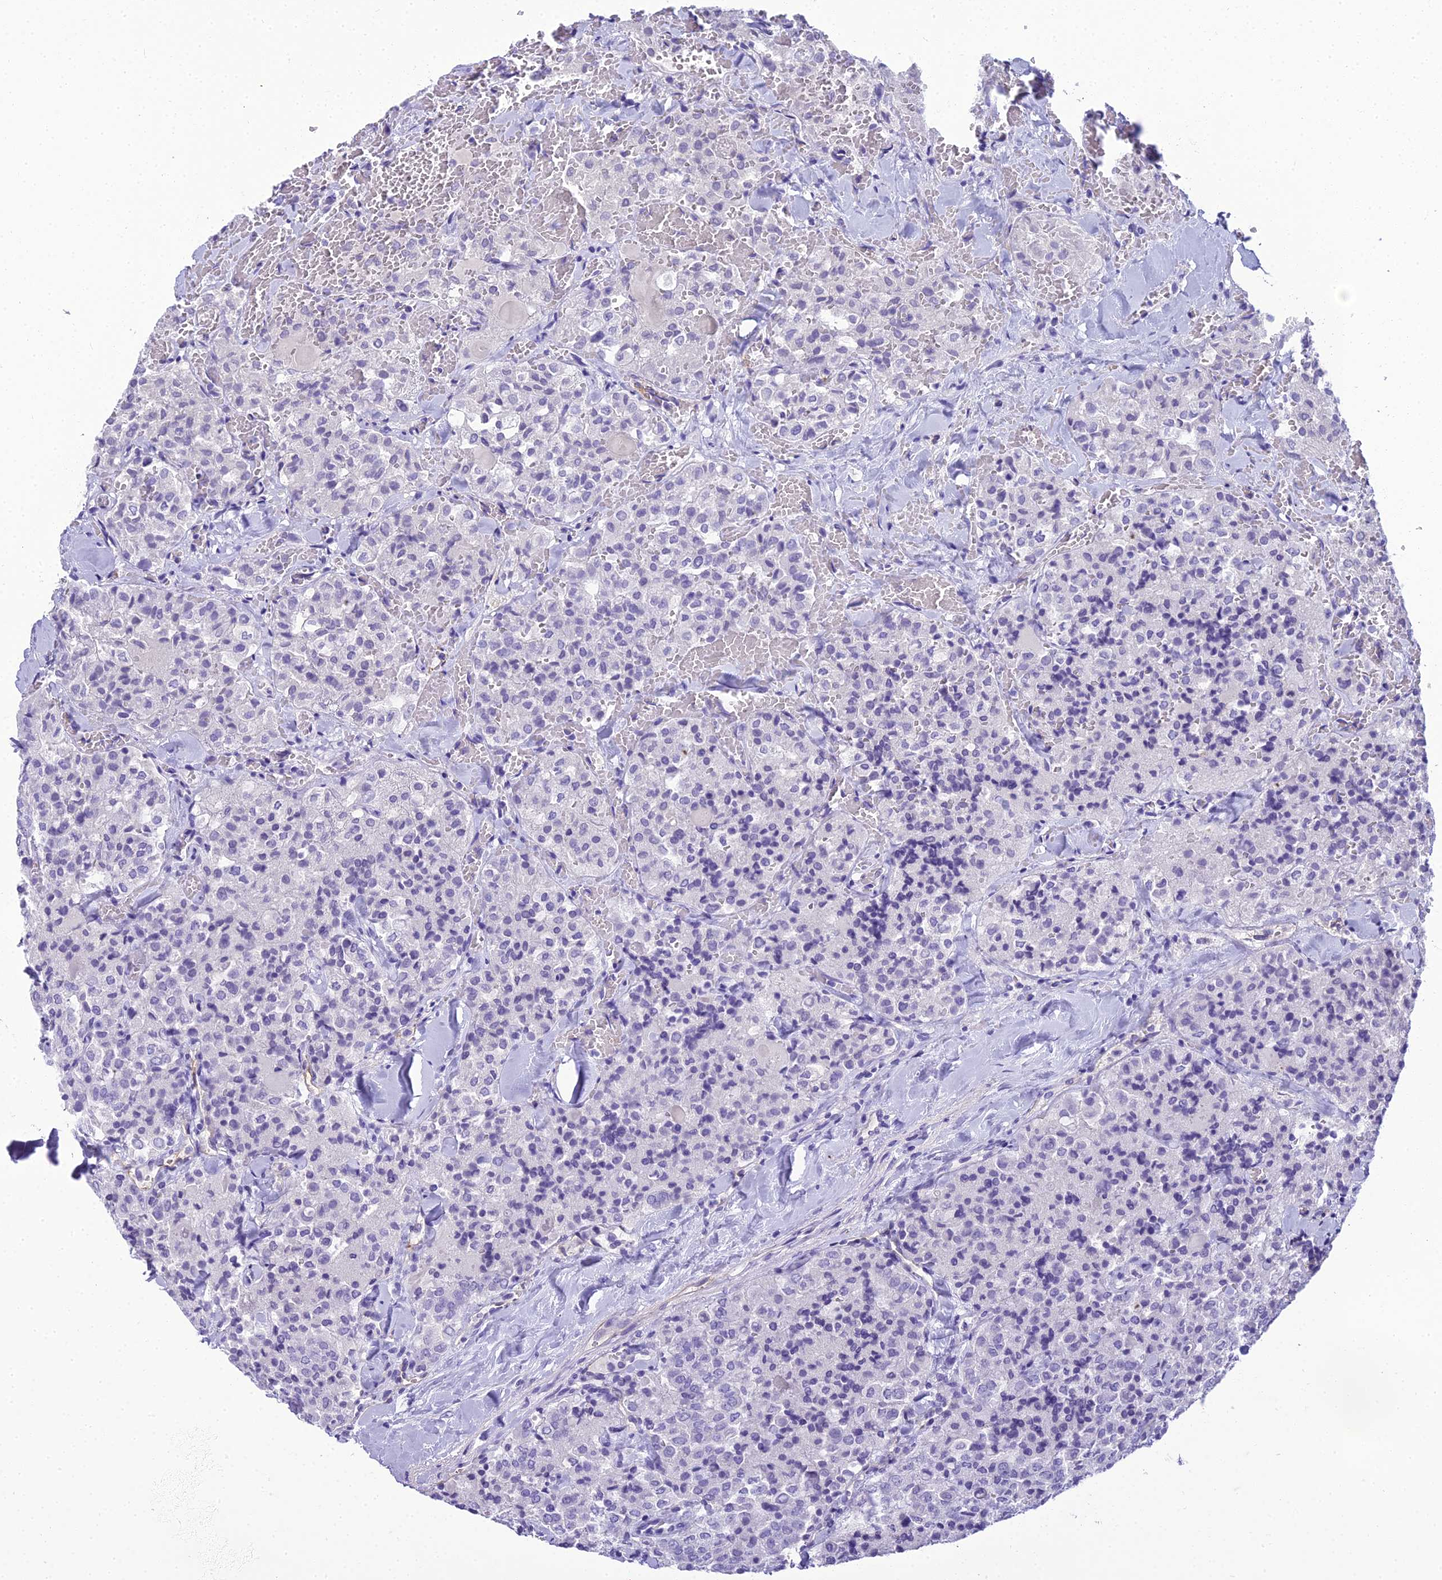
{"staining": {"intensity": "negative", "quantity": "none", "location": "none"}, "tissue": "thyroid cancer", "cell_type": "Tumor cells", "image_type": "cancer", "snomed": [{"axis": "morphology", "description": "Follicular adenoma carcinoma, NOS"}, {"axis": "topography", "description": "Thyroid gland"}], "caption": "DAB immunohistochemical staining of human thyroid cancer (follicular adenoma carcinoma) displays no significant positivity in tumor cells.", "gene": "NINJ1", "patient": {"sex": "male", "age": 75}}